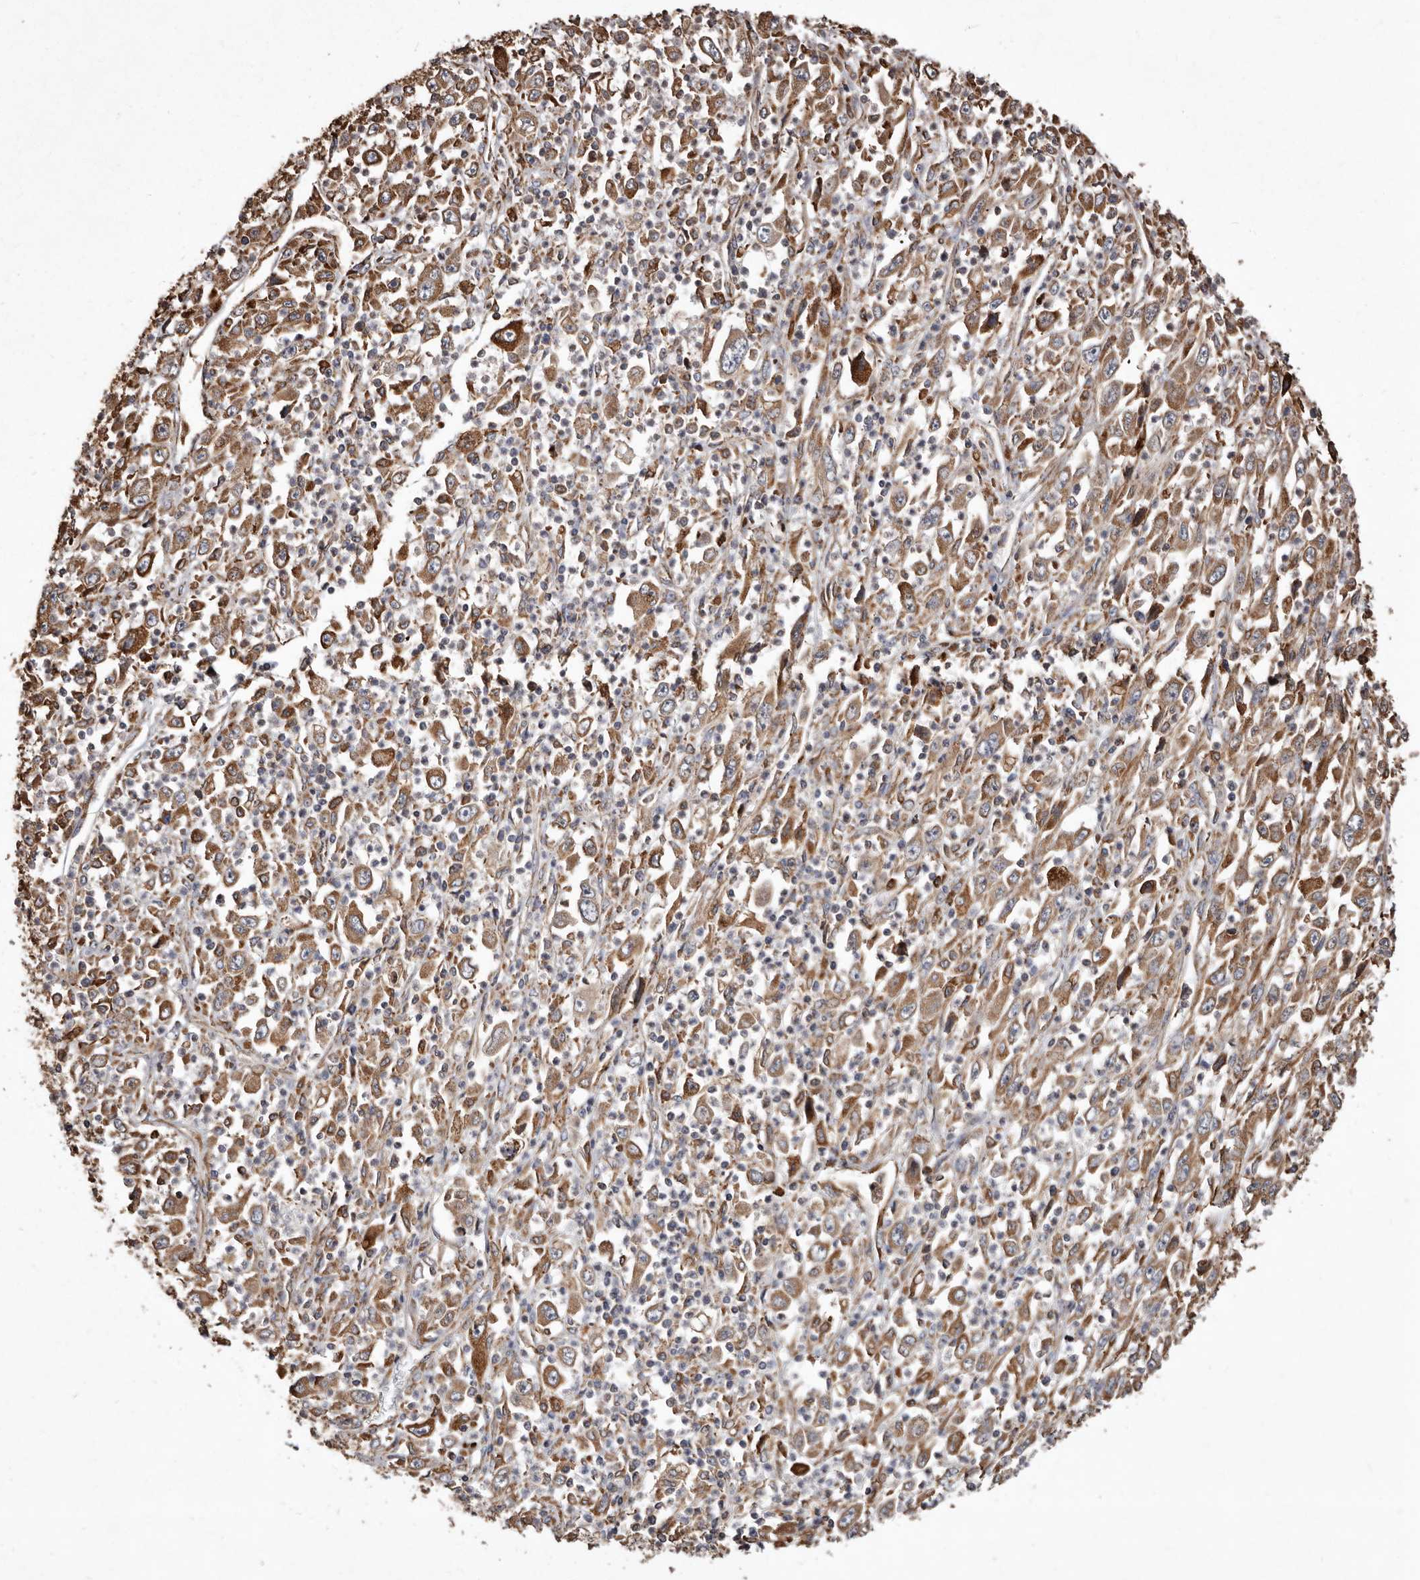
{"staining": {"intensity": "moderate", "quantity": ">75%", "location": "cytoplasmic/membranous"}, "tissue": "melanoma", "cell_type": "Tumor cells", "image_type": "cancer", "snomed": [{"axis": "morphology", "description": "Malignant melanoma, Metastatic site"}, {"axis": "topography", "description": "Skin"}], "caption": "Immunohistochemistry micrograph of human melanoma stained for a protein (brown), which displays medium levels of moderate cytoplasmic/membranous staining in approximately >75% of tumor cells.", "gene": "STEAP2", "patient": {"sex": "female", "age": 56}}